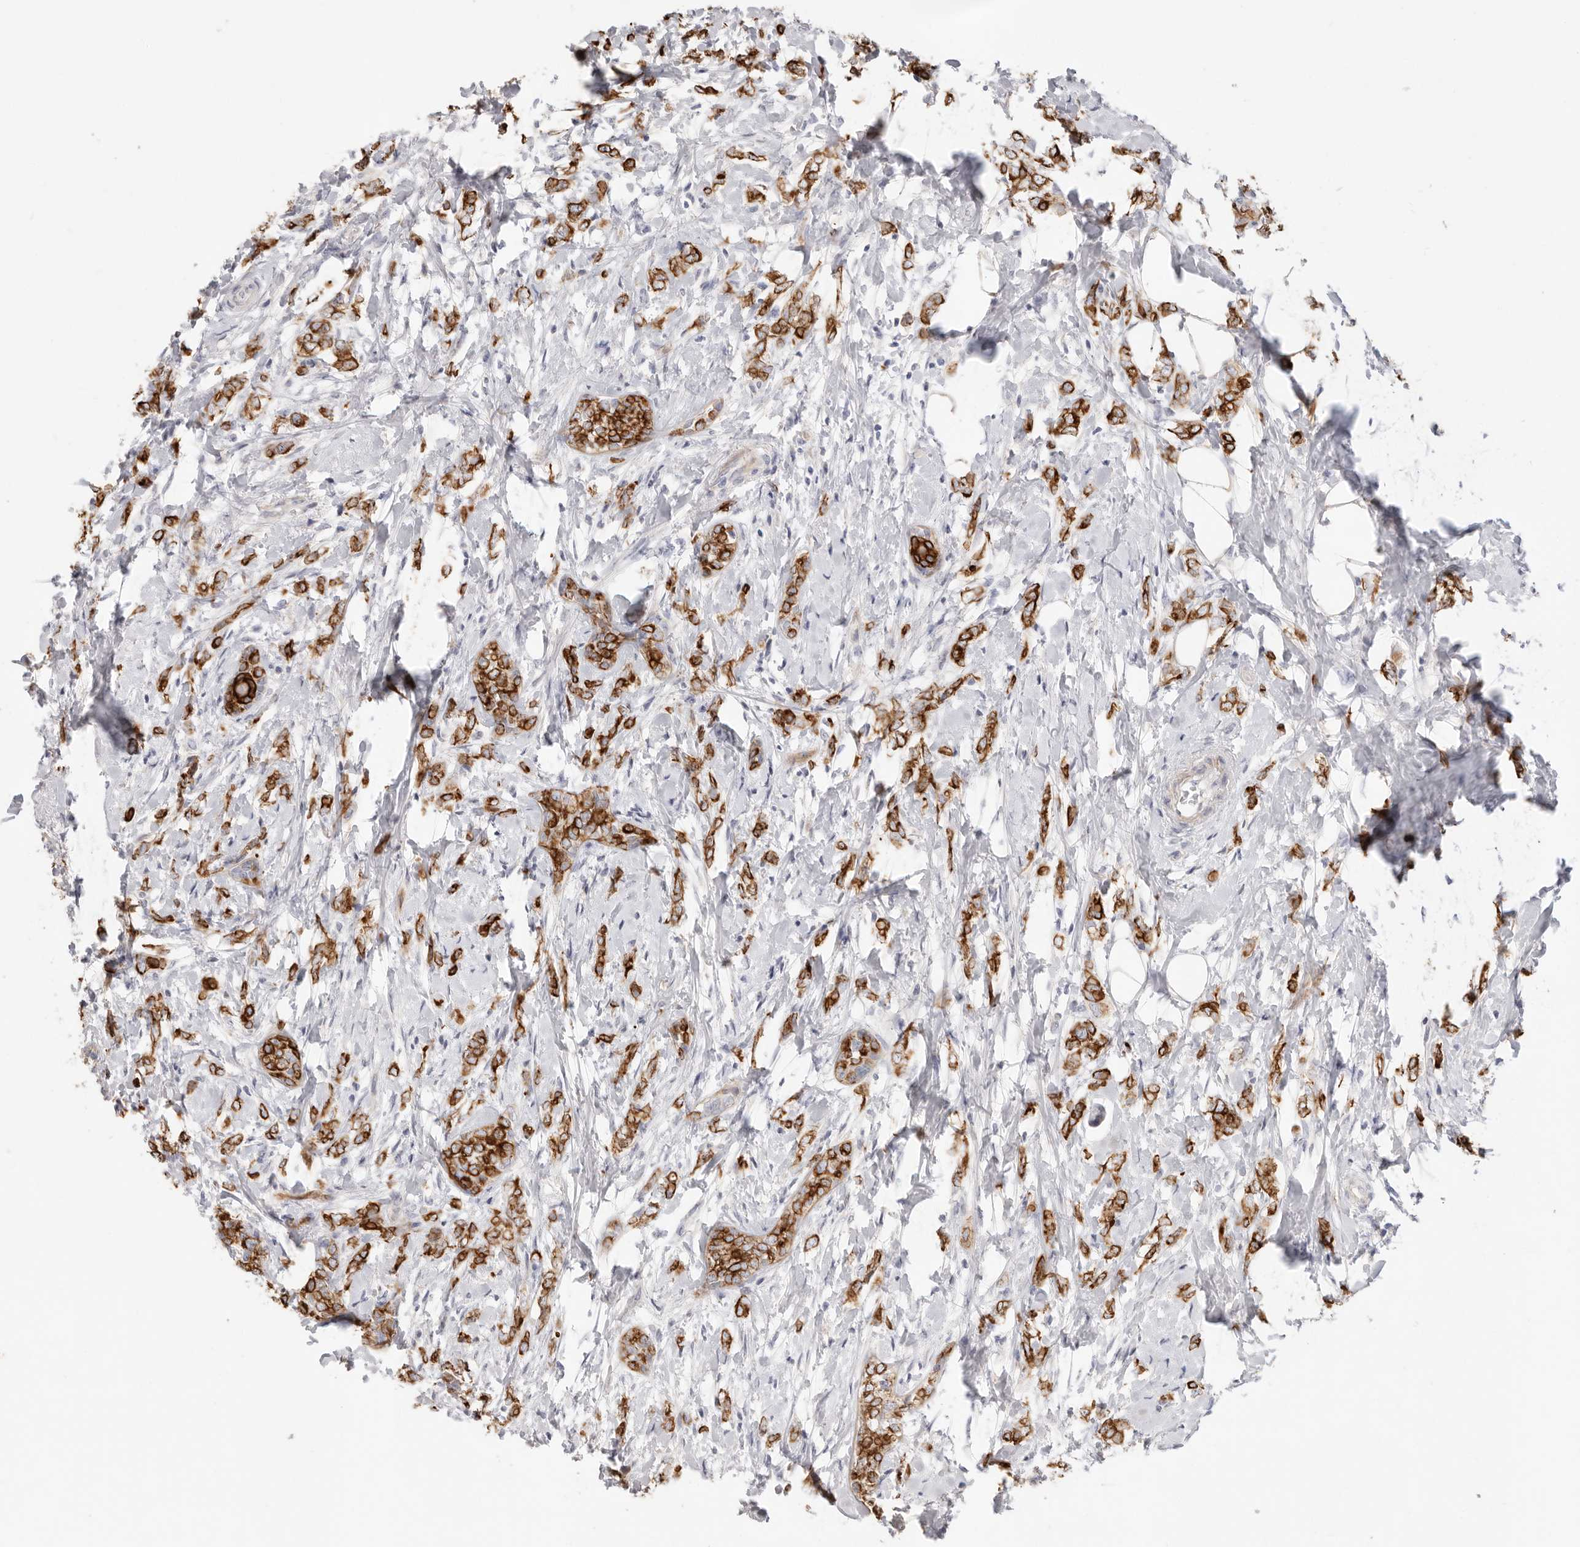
{"staining": {"intensity": "strong", "quantity": ">75%", "location": "cytoplasmic/membranous"}, "tissue": "breast cancer", "cell_type": "Tumor cells", "image_type": "cancer", "snomed": [{"axis": "morphology", "description": "Normal tissue, NOS"}, {"axis": "morphology", "description": "Lobular carcinoma"}, {"axis": "topography", "description": "Breast"}], "caption": "Strong cytoplasmic/membranous positivity for a protein is present in approximately >75% of tumor cells of breast cancer using IHC.", "gene": "USH1C", "patient": {"sex": "female", "age": 47}}